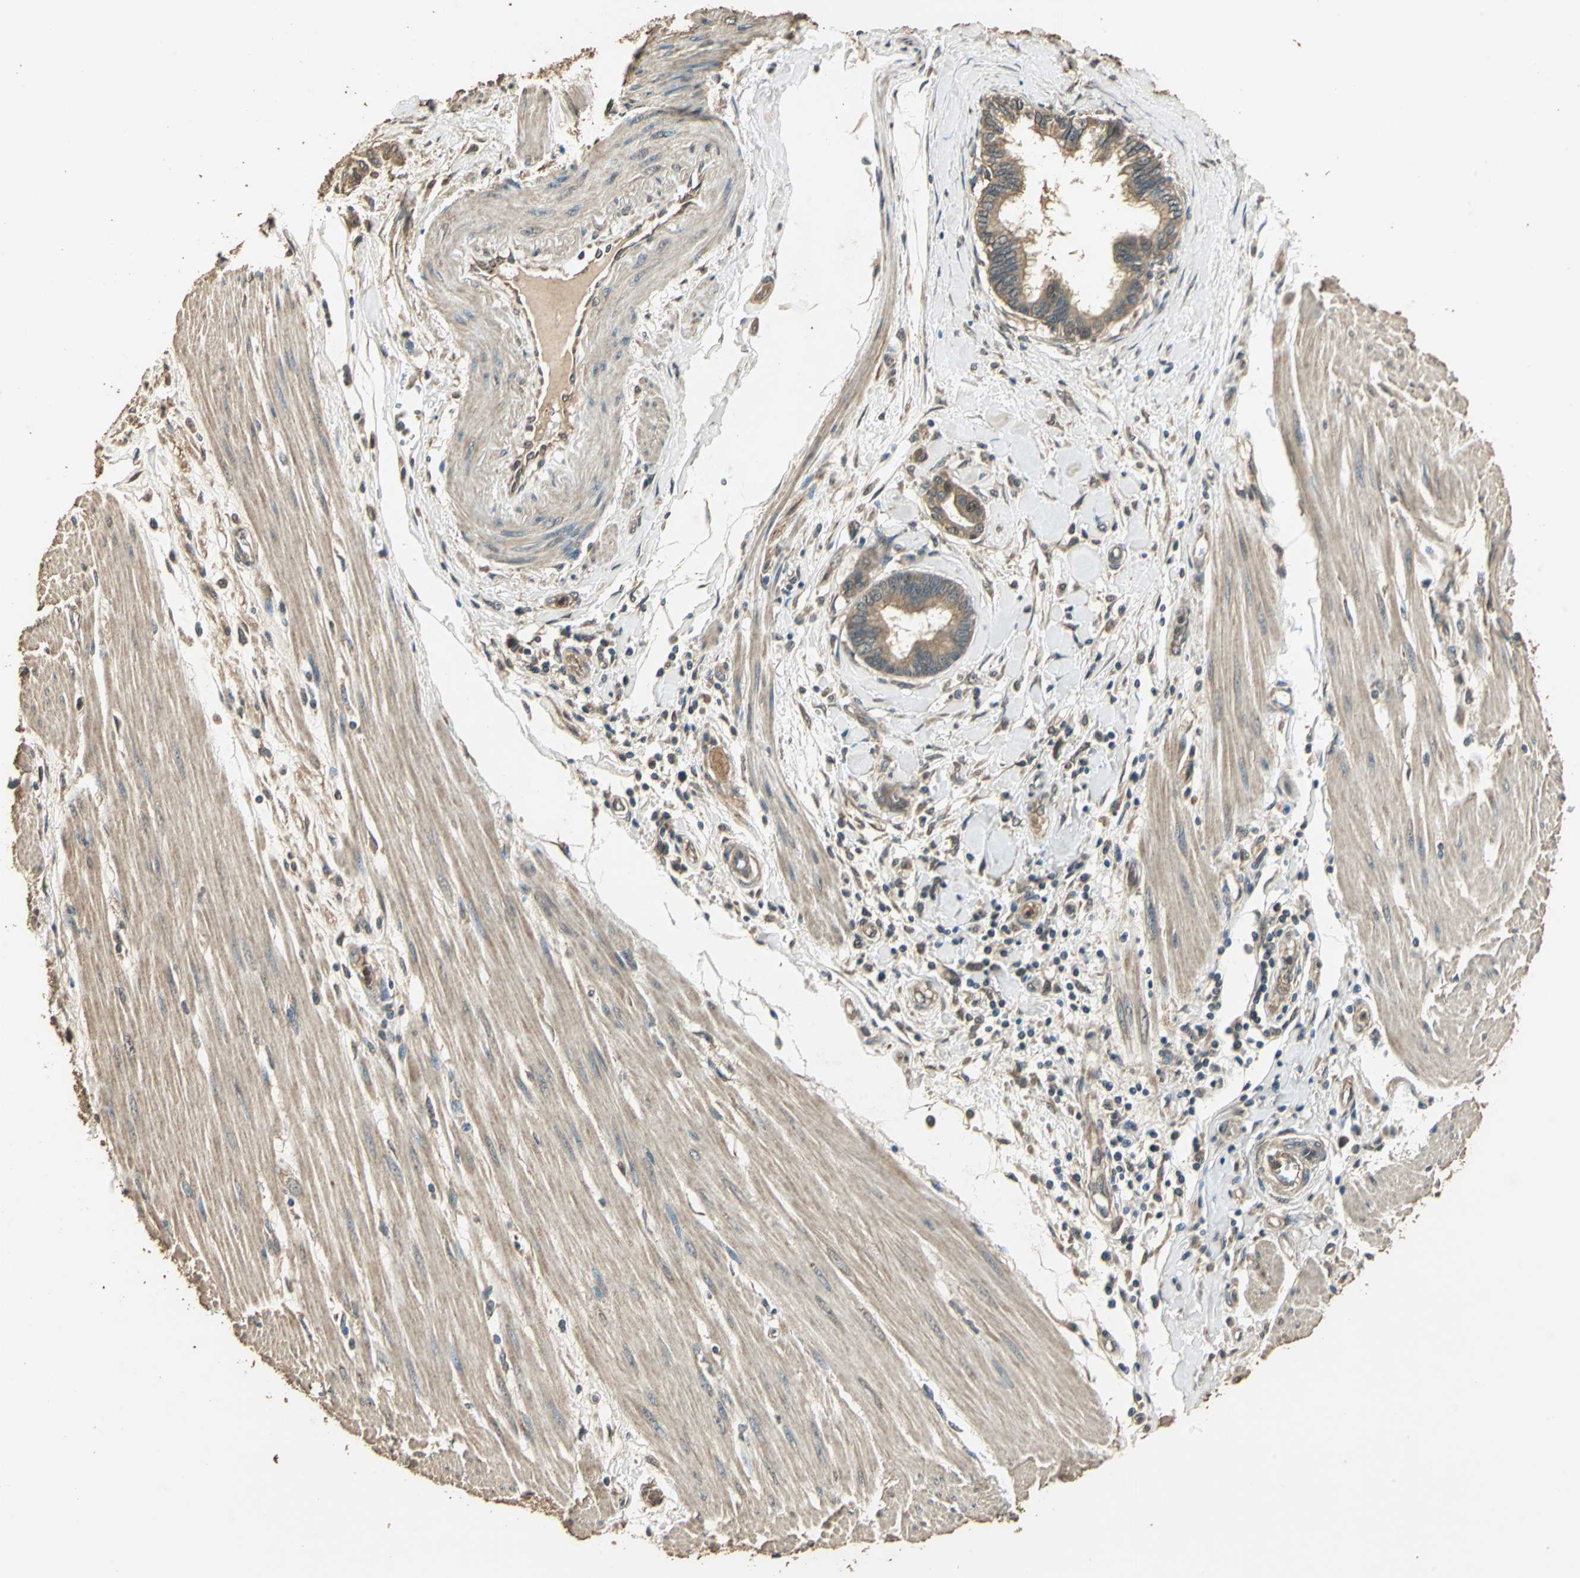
{"staining": {"intensity": "moderate", "quantity": ">75%", "location": "cytoplasmic/membranous"}, "tissue": "pancreatic cancer", "cell_type": "Tumor cells", "image_type": "cancer", "snomed": [{"axis": "morphology", "description": "Adenocarcinoma, NOS"}, {"axis": "topography", "description": "Pancreas"}], "caption": "Immunohistochemistry of human pancreatic adenocarcinoma reveals medium levels of moderate cytoplasmic/membranous positivity in about >75% of tumor cells.", "gene": "TMPRSS4", "patient": {"sex": "female", "age": 64}}